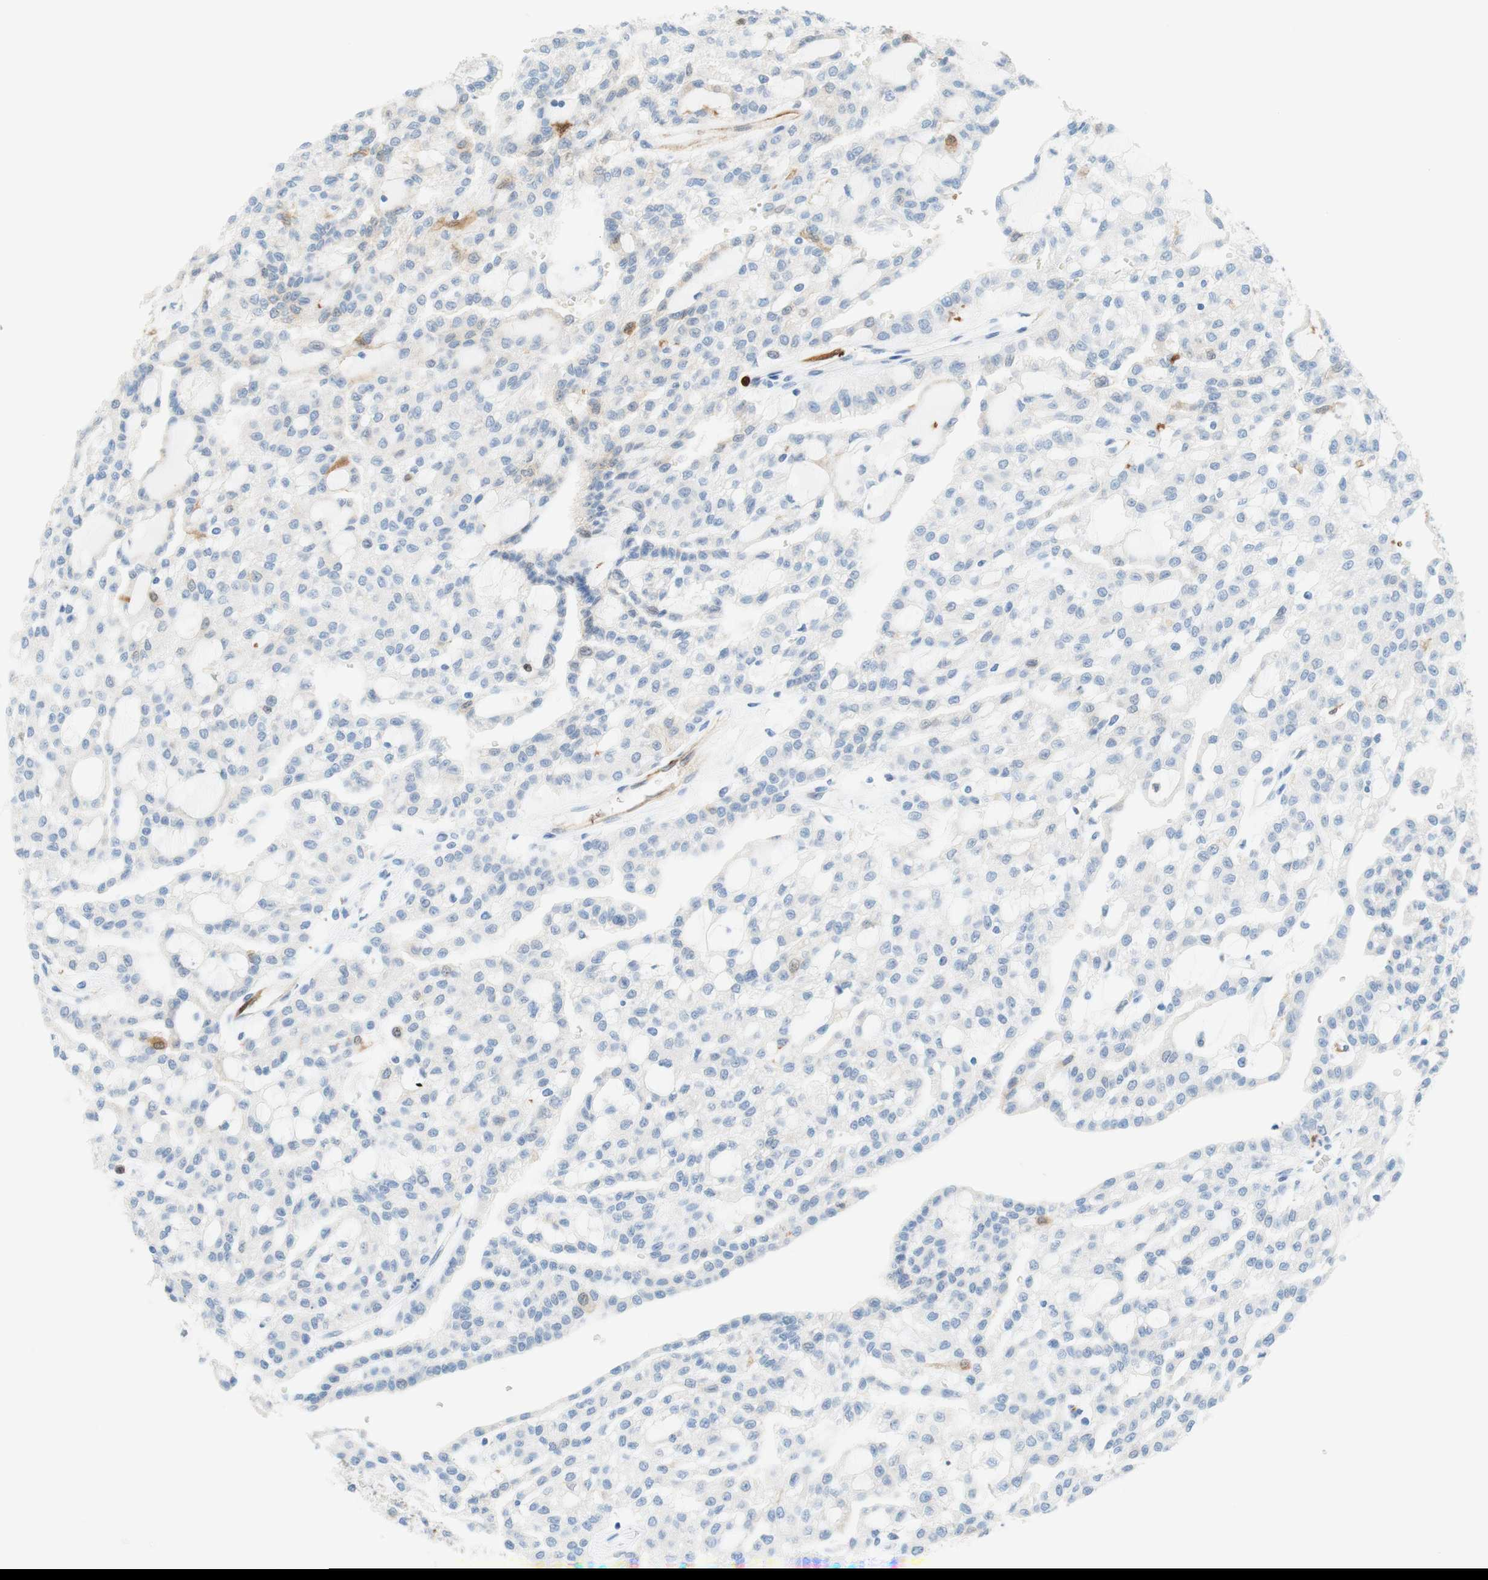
{"staining": {"intensity": "weak", "quantity": "<25%", "location": "cytoplasmic/membranous"}, "tissue": "renal cancer", "cell_type": "Tumor cells", "image_type": "cancer", "snomed": [{"axis": "morphology", "description": "Adenocarcinoma, NOS"}, {"axis": "topography", "description": "Kidney"}], "caption": "This is an immunohistochemistry (IHC) photomicrograph of human renal adenocarcinoma. There is no staining in tumor cells.", "gene": "STMN1", "patient": {"sex": "male", "age": 63}}